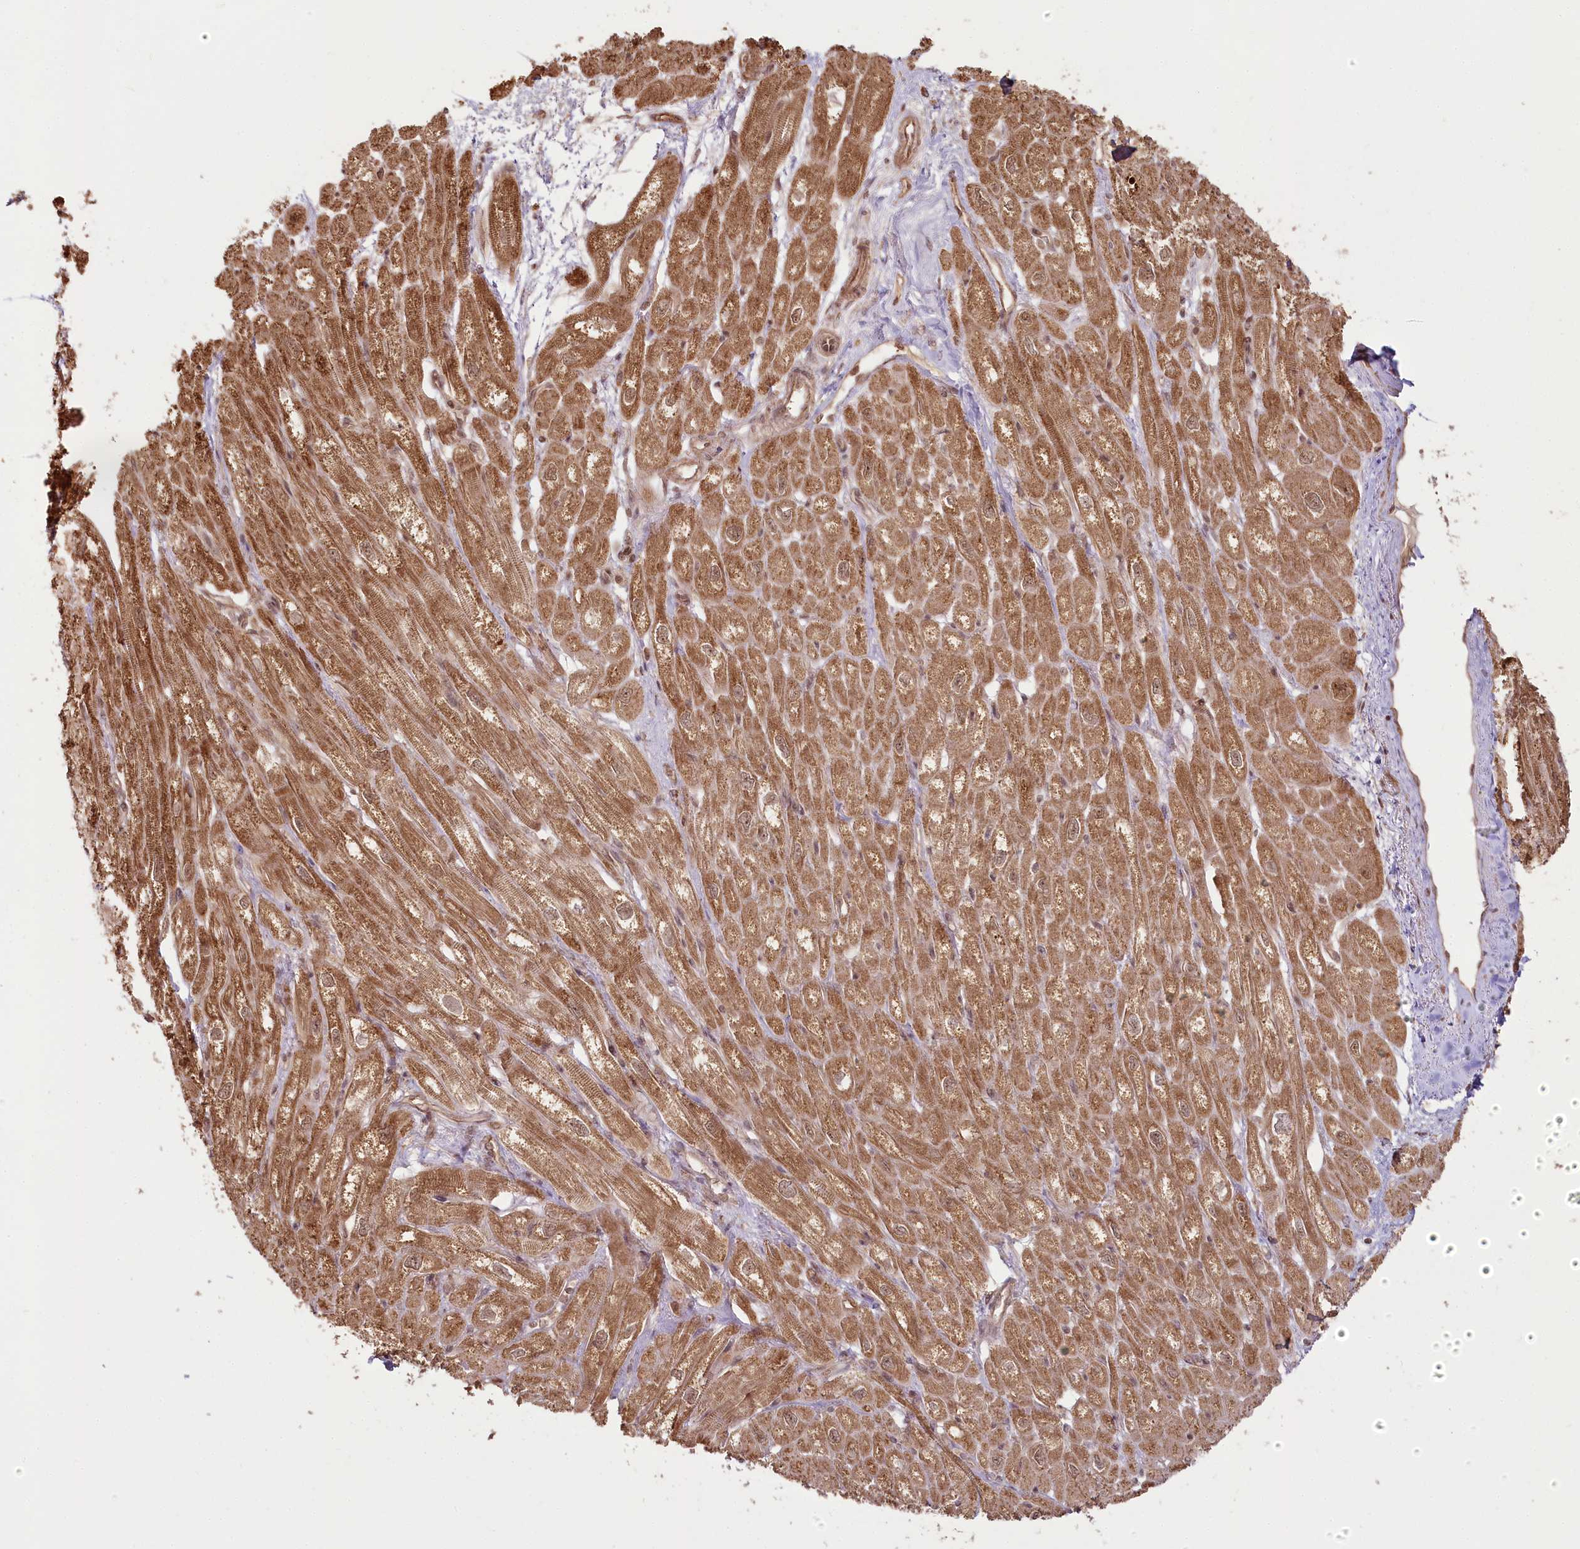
{"staining": {"intensity": "moderate", "quantity": ">75%", "location": "cytoplasmic/membranous"}, "tissue": "heart muscle", "cell_type": "Cardiomyocytes", "image_type": "normal", "snomed": [{"axis": "morphology", "description": "Normal tissue, NOS"}, {"axis": "topography", "description": "Heart"}], "caption": "Brown immunohistochemical staining in normal human heart muscle displays moderate cytoplasmic/membranous expression in approximately >75% of cardiomyocytes. The protein of interest is stained brown, and the nuclei are stained in blue (DAB IHC with brightfield microscopy, high magnification).", "gene": "R3HDM2", "patient": {"sex": "male", "age": 50}}